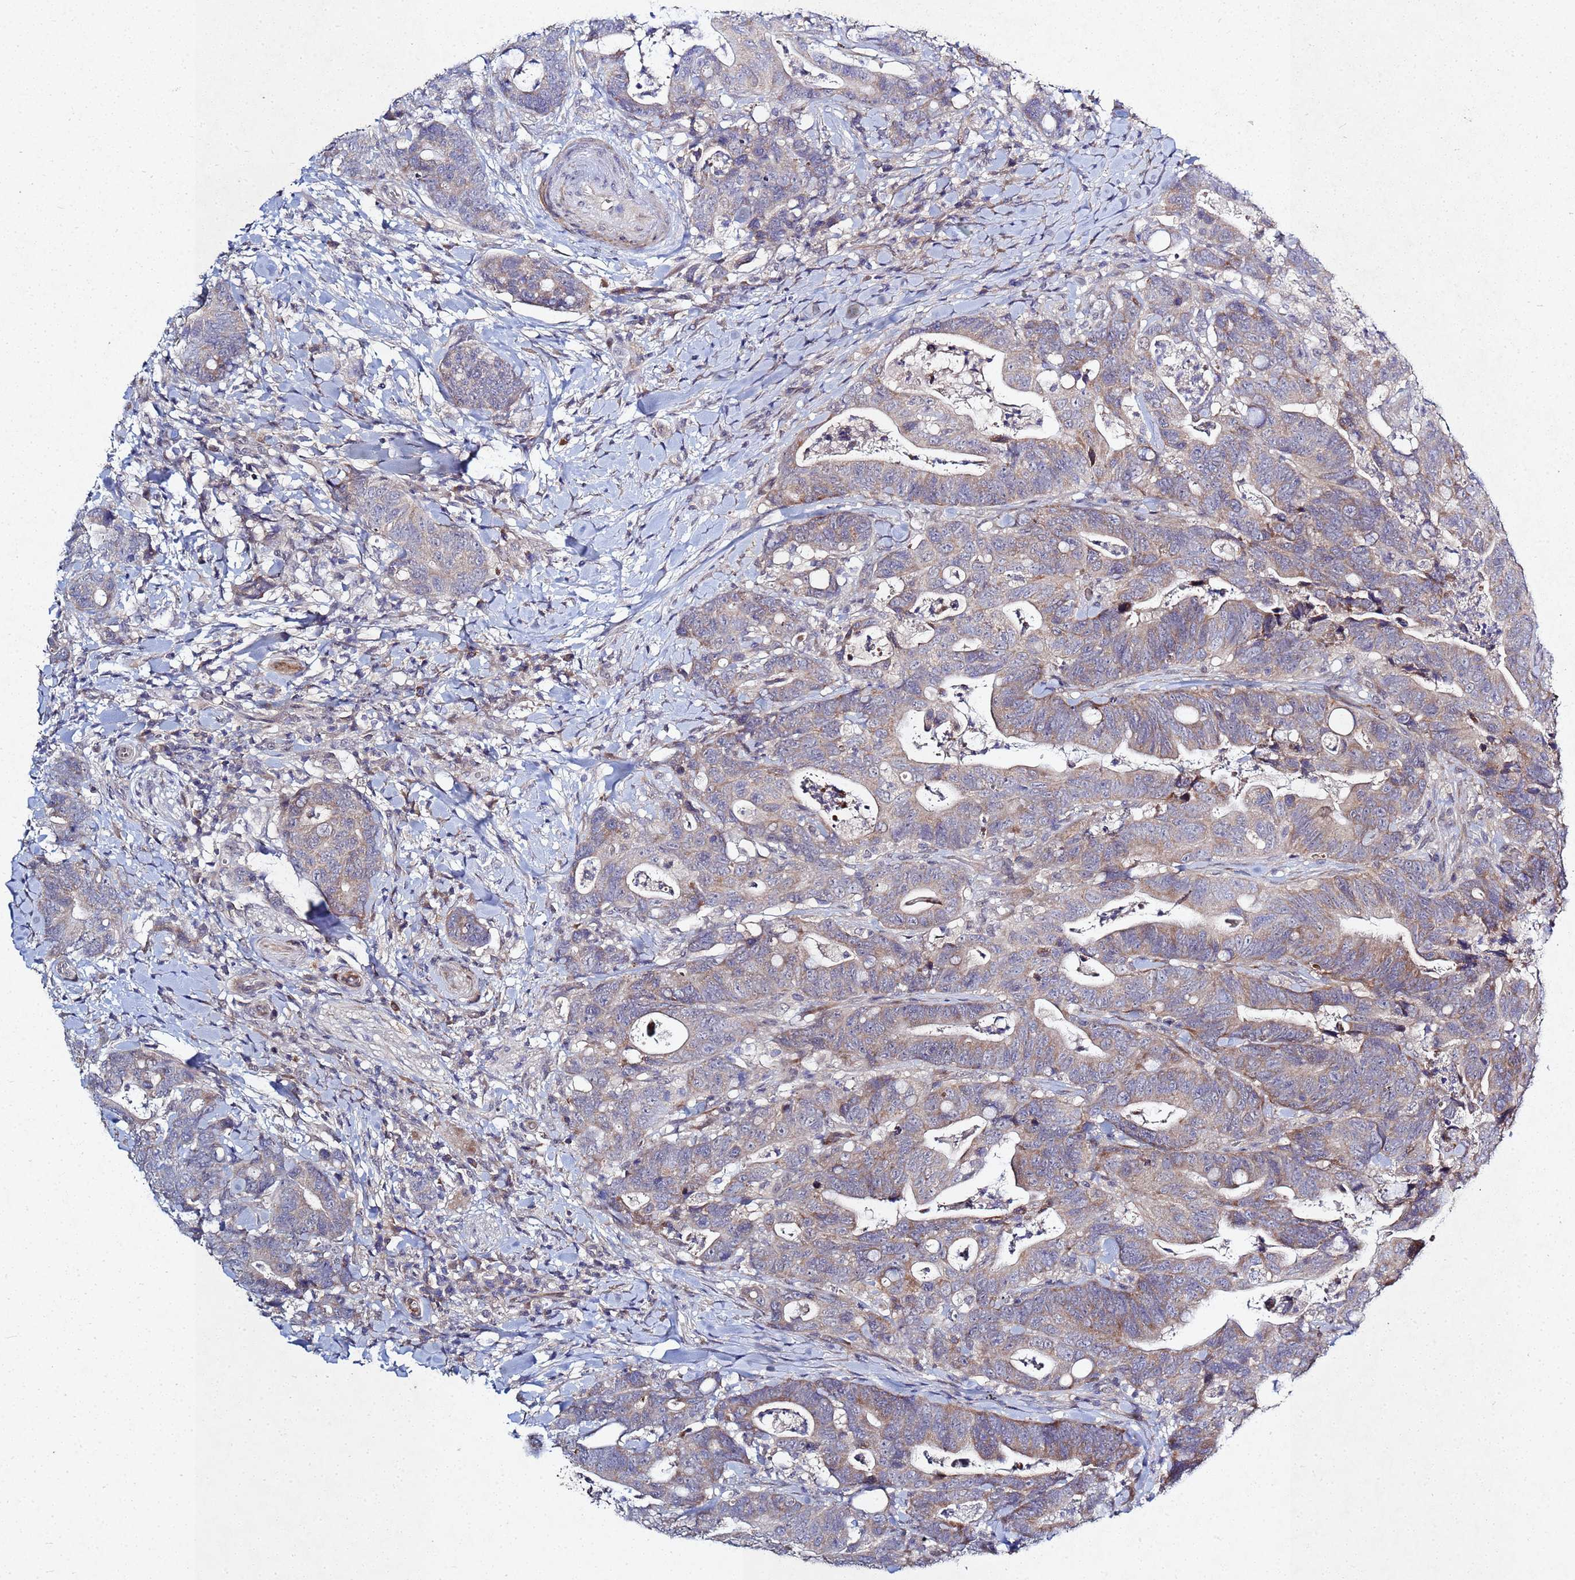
{"staining": {"intensity": "moderate", "quantity": "25%-75%", "location": "cytoplasmic/membranous"}, "tissue": "colorectal cancer", "cell_type": "Tumor cells", "image_type": "cancer", "snomed": [{"axis": "morphology", "description": "Adenocarcinoma, NOS"}, {"axis": "topography", "description": "Colon"}], "caption": "IHC (DAB) staining of human colorectal adenocarcinoma exhibits moderate cytoplasmic/membranous protein positivity in approximately 25%-75% of tumor cells. The protein is shown in brown color, while the nuclei are stained blue.", "gene": "TNPO2", "patient": {"sex": "female", "age": 82}}